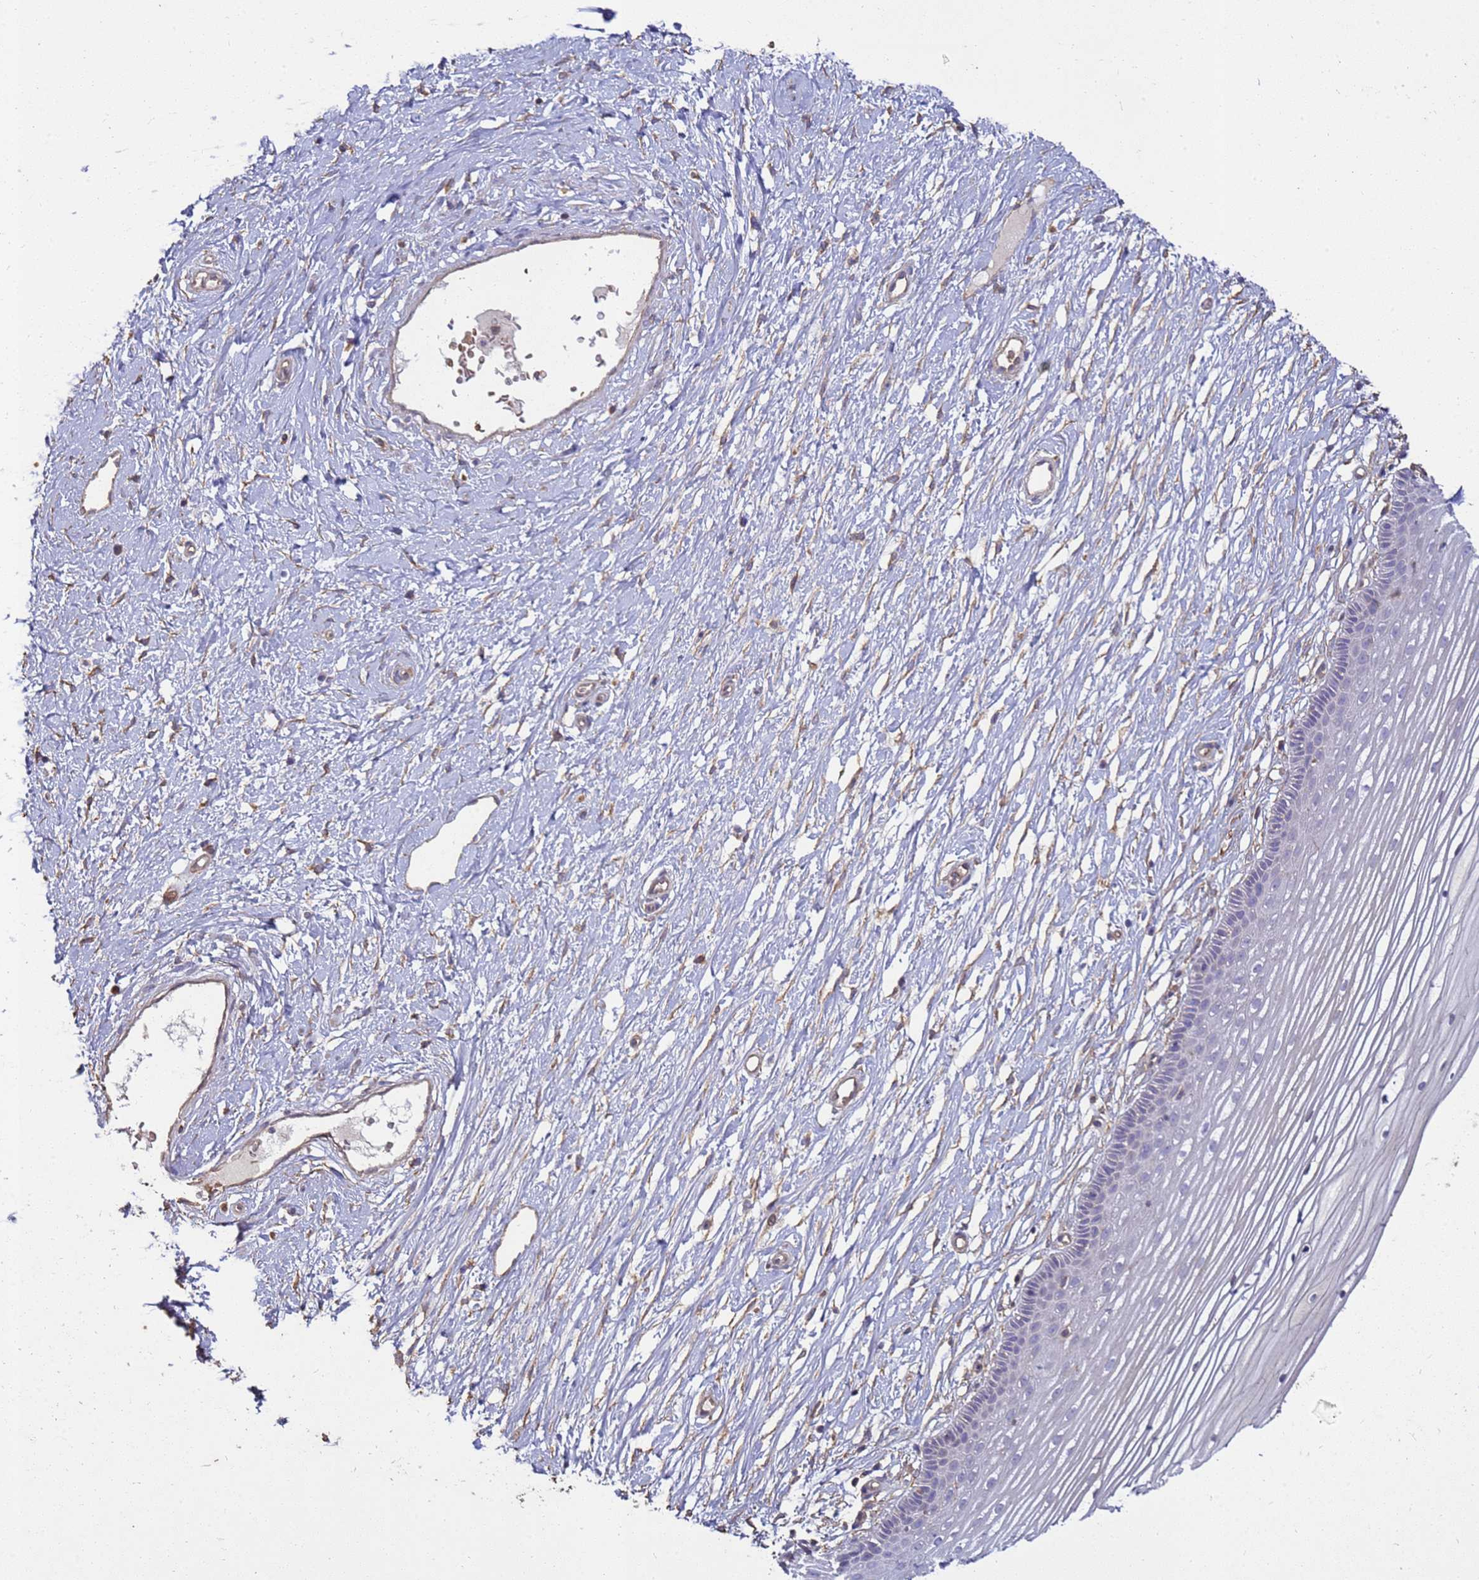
{"staining": {"intensity": "weak", "quantity": "<25%", "location": "nuclear"}, "tissue": "vagina", "cell_type": "Squamous epithelial cells", "image_type": "normal", "snomed": [{"axis": "morphology", "description": "Normal tissue, NOS"}, {"axis": "topography", "description": "Vagina"}, {"axis": "topography", "description": "Cervix"}], "caption": "The image shows no staining of squamous epithelial cells in benign vagina. (Brightfield microscopy of DAB IHC at high magnification).", "gene": "SGIP1", "patient": {"sex": "female", "age": 40}}